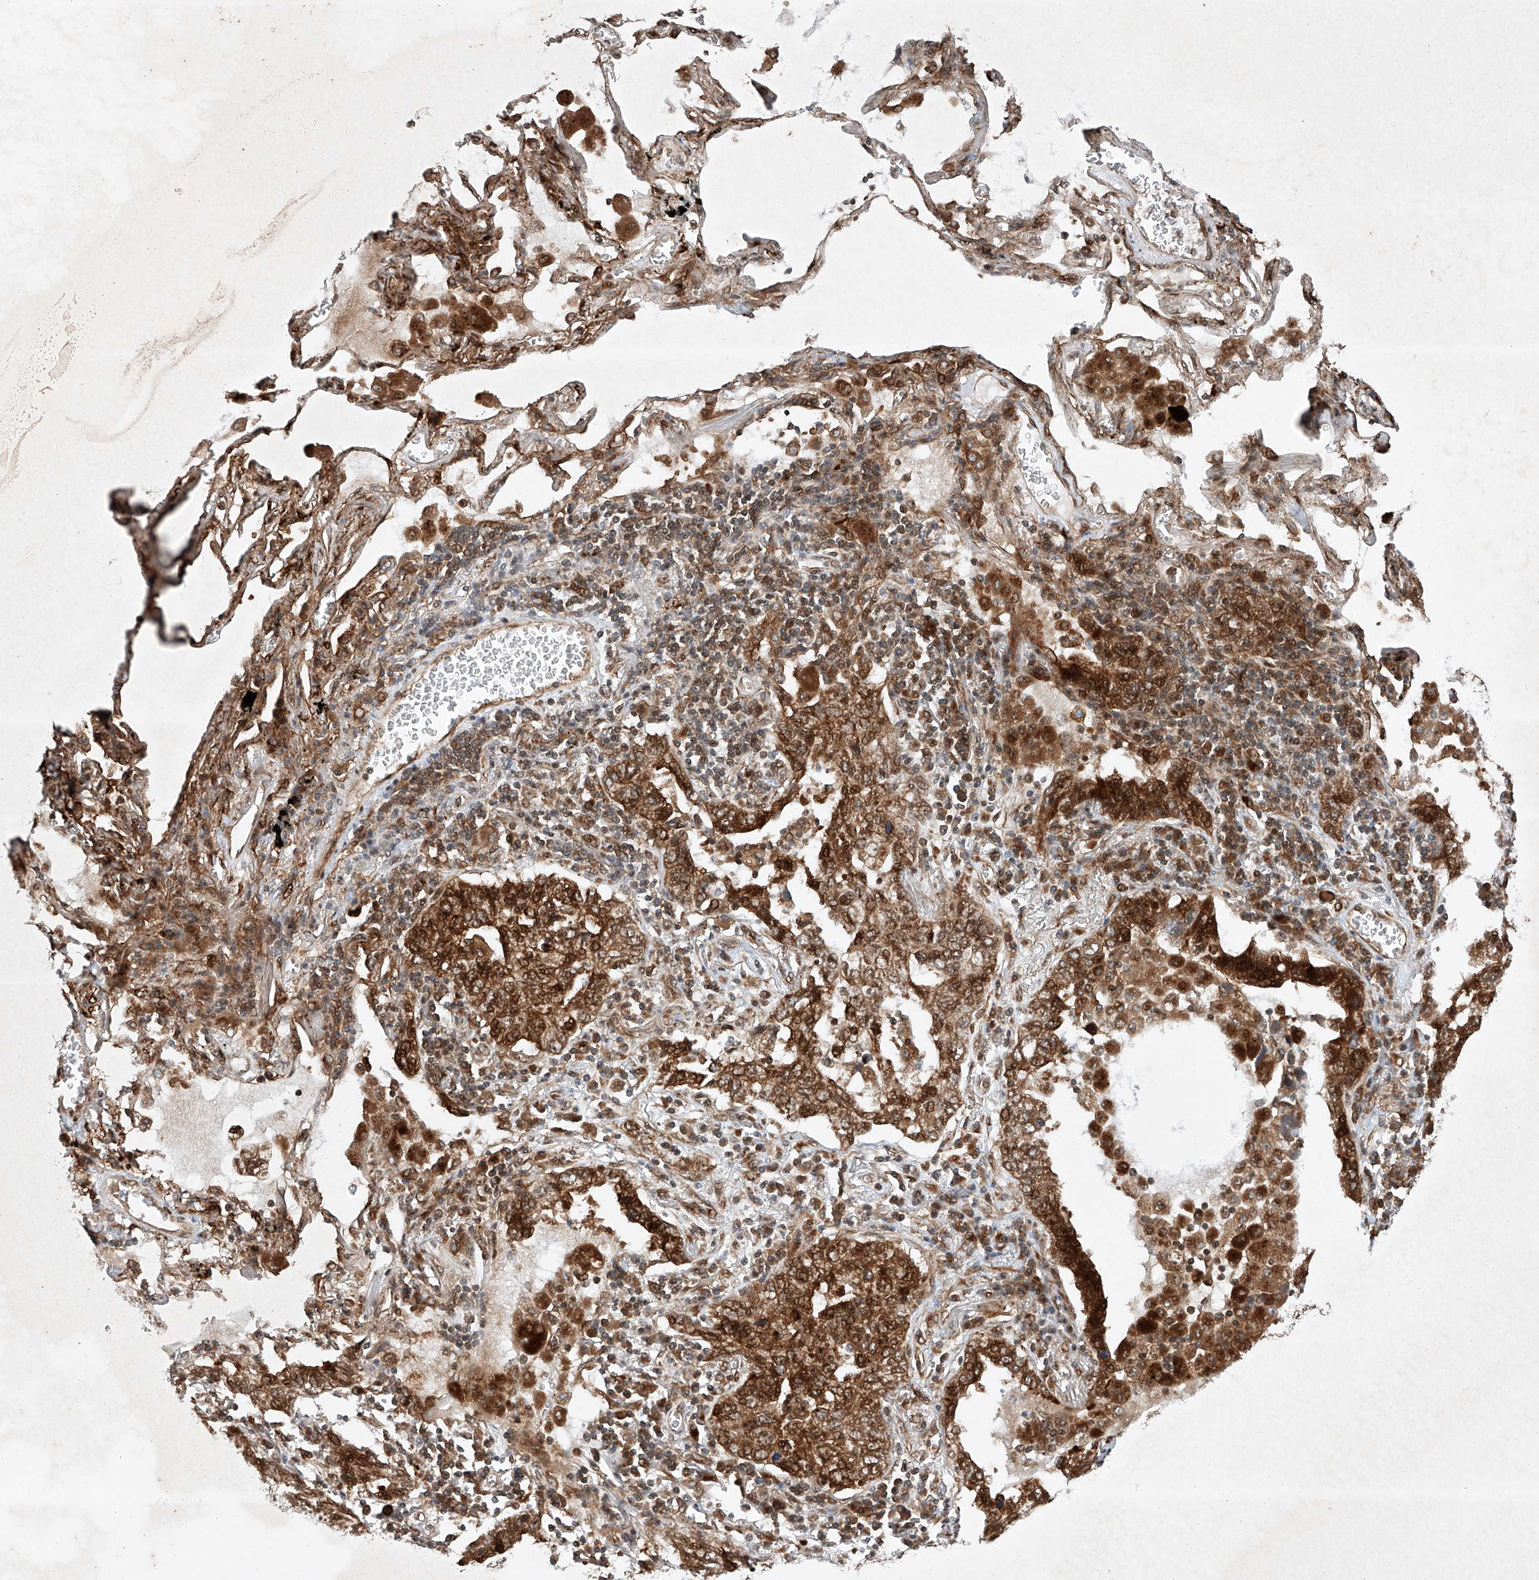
{"staining": {"intensity": "strong", "quantity": ">75%", "location": "cytoplasmic/membranous,nuclear"}, "tissue": "lung cancer", "cell_type": "Tumor cells", "image_type": "cancer", "snomed": [{"axis": "morphology", "description": "Adenocarcinoma, NOS"}, {"axis": "topography", "description": "Lung"}], "caption": "Immunohistochemistry histopathology image of human lung cancer stained for a protein (brown), which reveals high levels of strong cytoplasmic/membranous and nuclear expression in about >75% of tumor cells.", "gene": "ZFP28", "patient": {"sex": "male", "age": 65}}